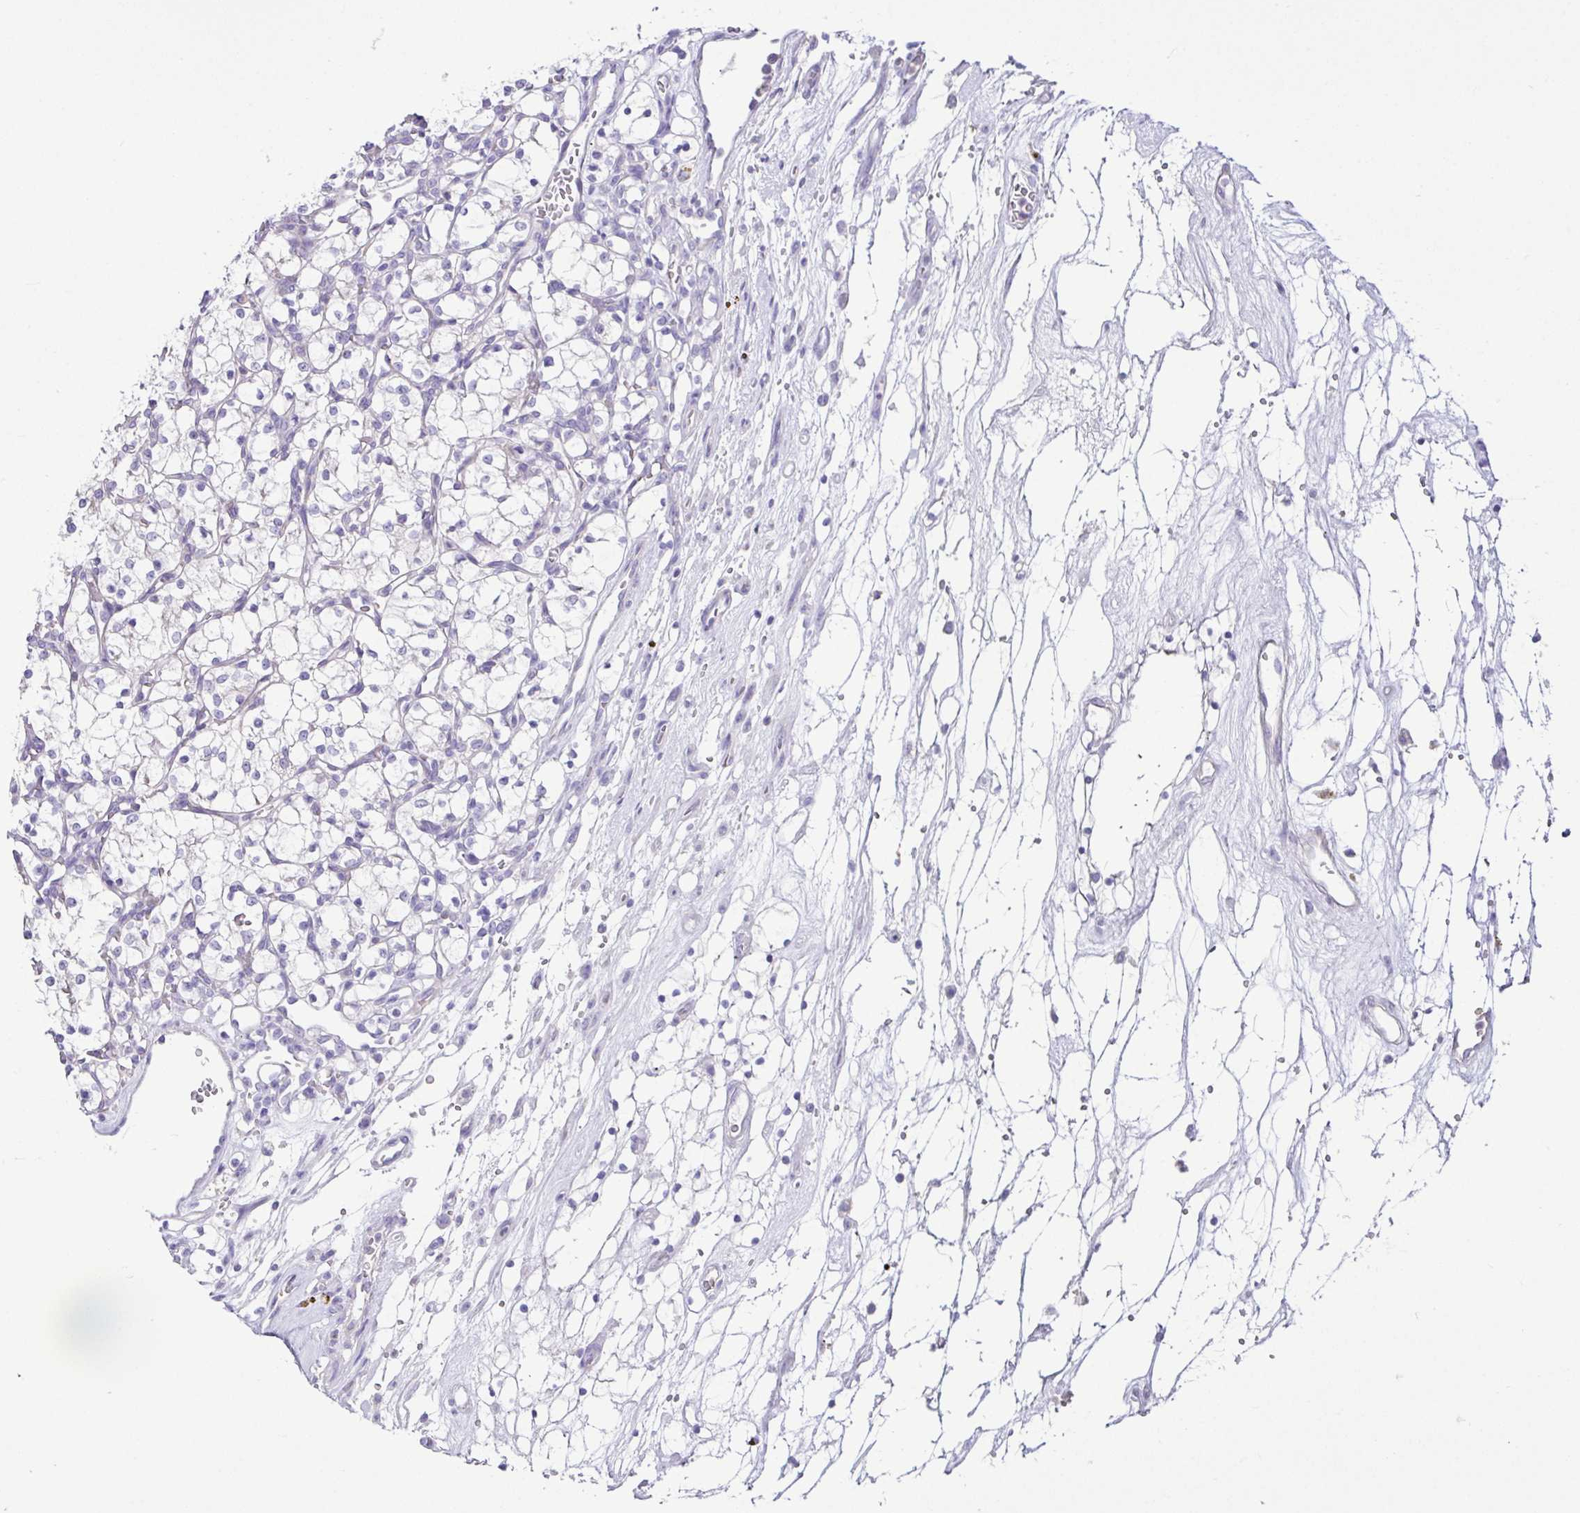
{"staining": {"intensity": "negative", "quantity": "none", "location": "none"}, "tissue": "renal cancer", "cell_type": "Tumor cells", "image_type": "cancer", "snomed": [{"axis": "morphology", "description": "Adenocarcinoma, NOS"}, {"axis": "topography", "description": "Kidney"}], "caption": "IHC of renal adenocarcinoma exhibits no positivity in tumor cells. Brightfield microscopy of immunohistochemistry stained with DAB (brown) and hematoxylin (blue), captured at high magnification.", "gene": "D2HGDH", "patient": {"sex": "female", "age": 69}}